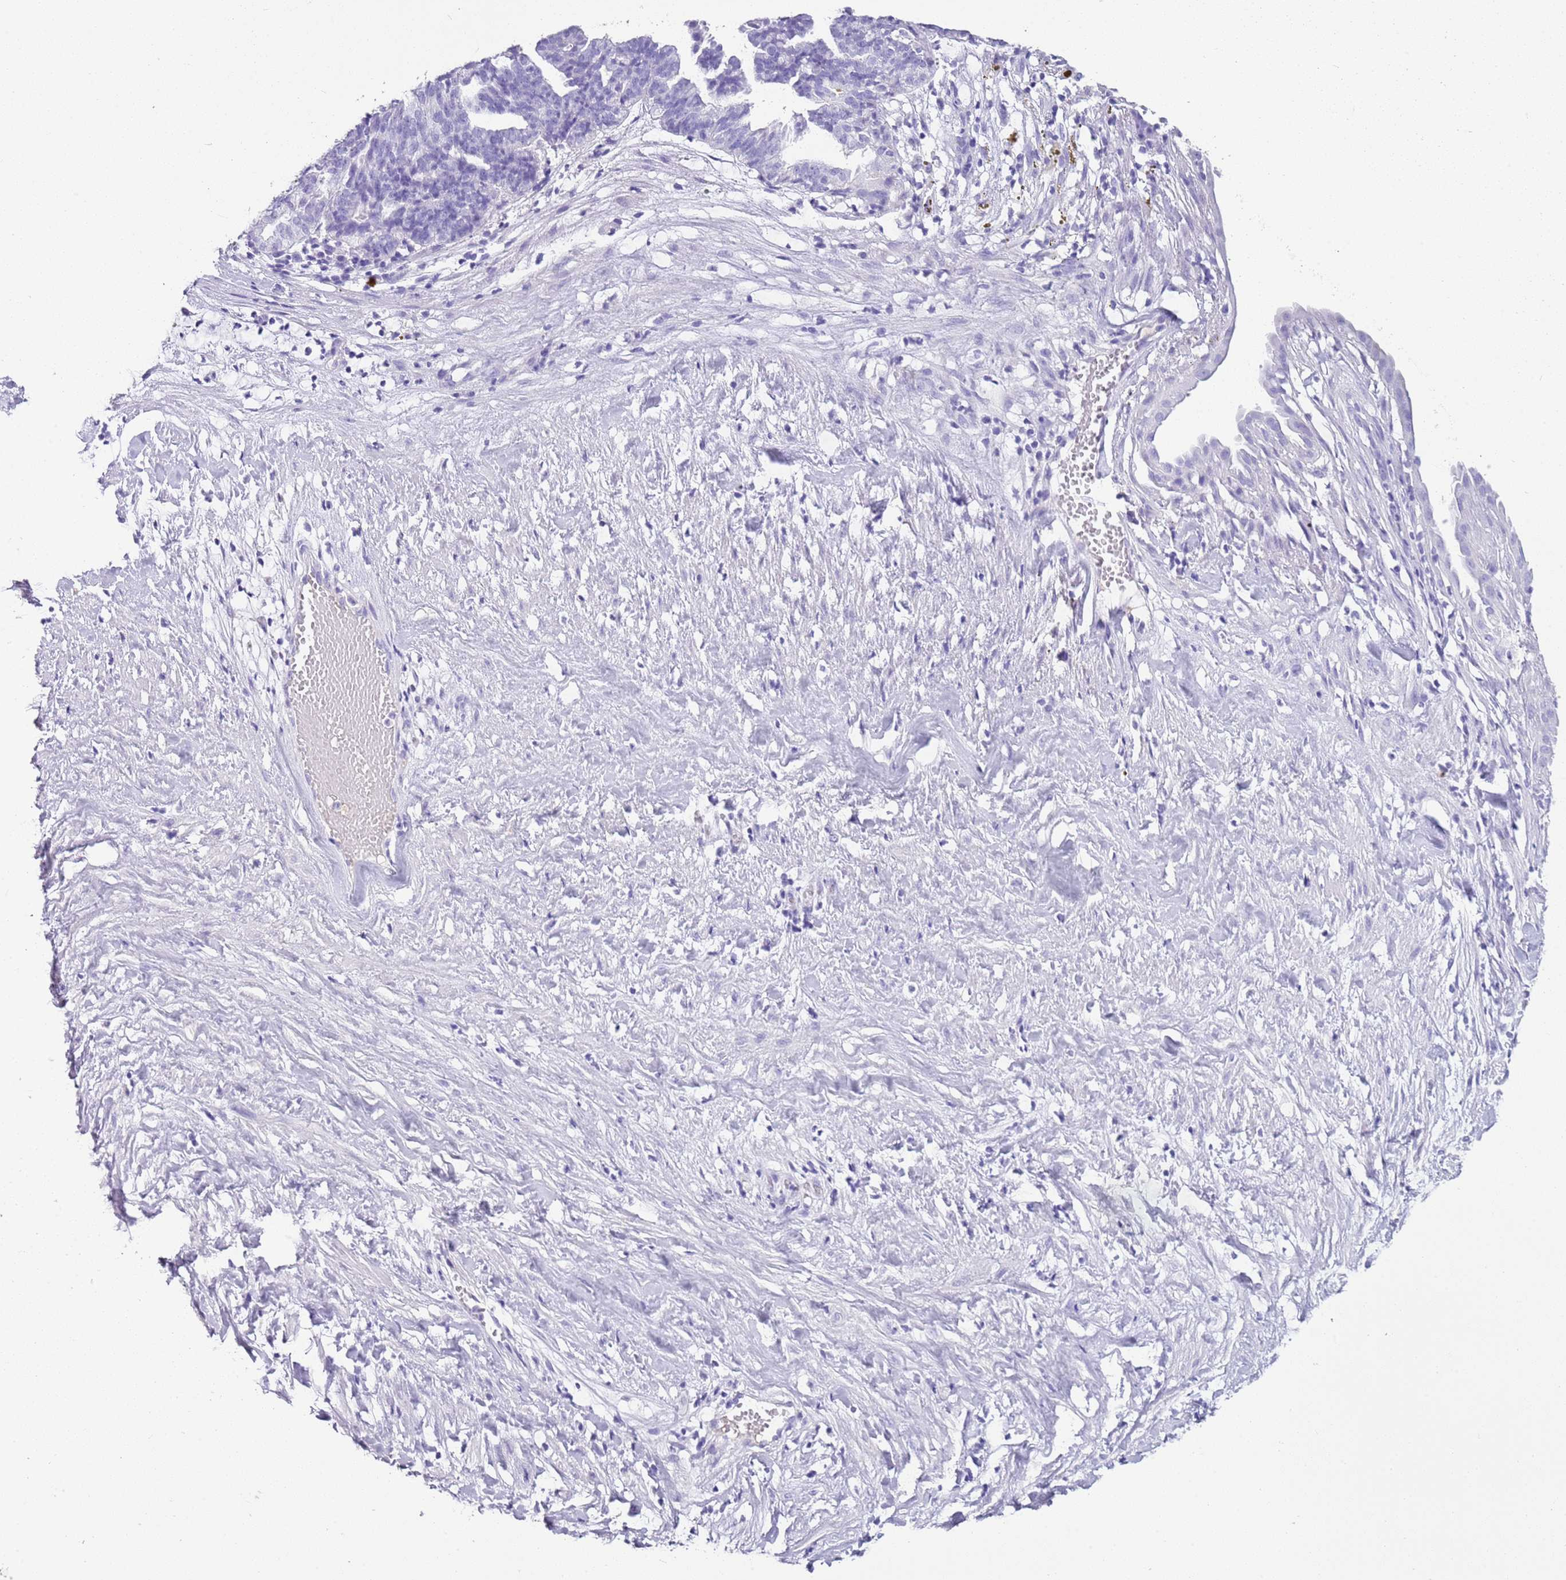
{"staining": {"intensity": "negative", "quantity": "none", "location": "none"}, "tissue": "ovarian cancer", "cell_type": "Tumor cells", "image_type": "cancer", "snomed": [{"axis": "morphology", "description": "Cystadenocarcinoma, serous, NOS"}, {"axis": "topography", "description": "Ovary"}], "caption": "High magnification brightfield microscopy of serous cystadenocarcinoma (ovarian) stained with DAB (3,3'-diaminobenzidine) (brown) and counterstained with hematoxylin (blue): tumor cells show no significant positivity. (Immunohistochemistry (ihc), brightfield microscopy, high magnification).", "gene": "IGKV3D-11", "patient": {"sex": "female", "age": 59}}